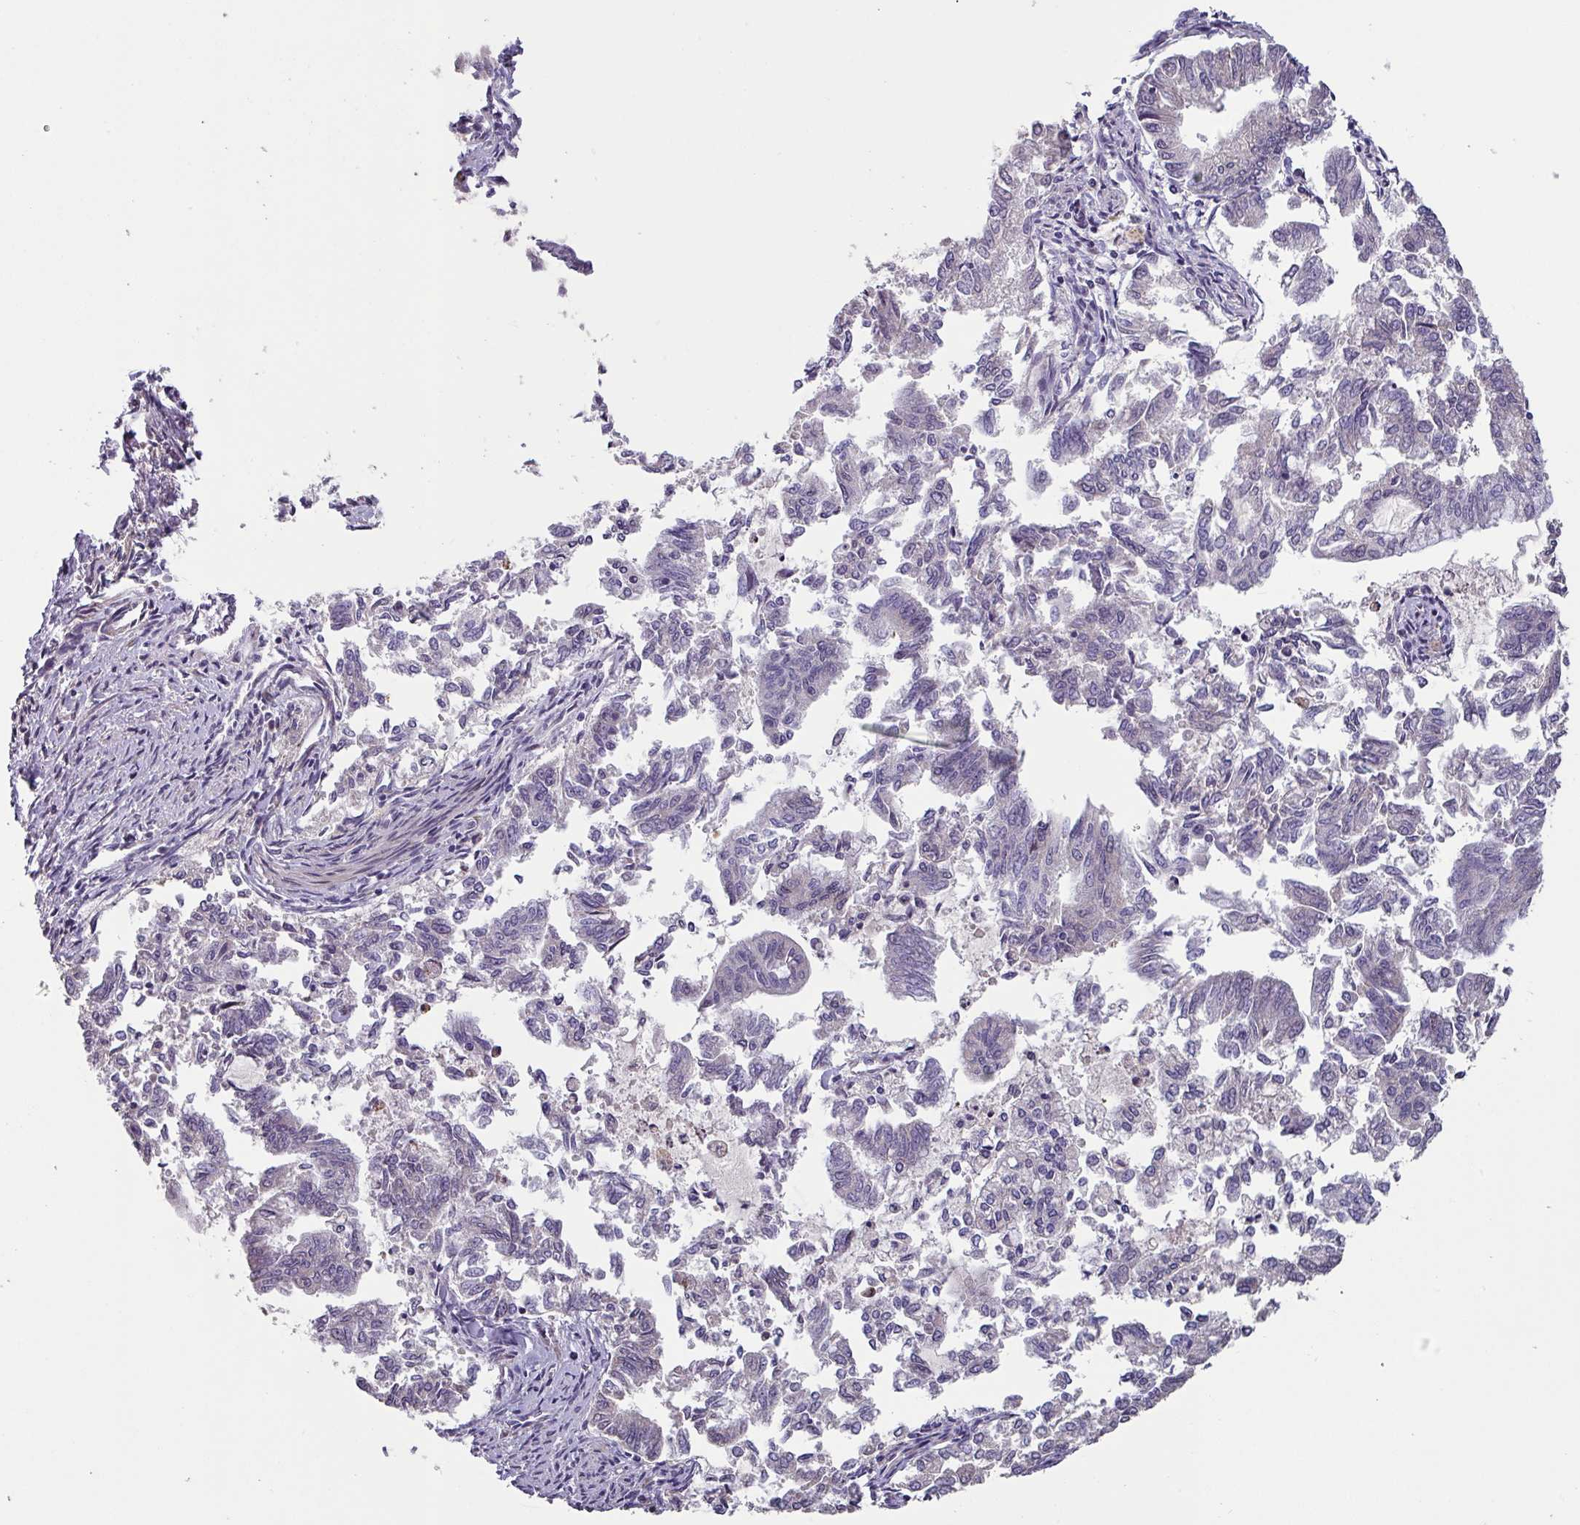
{"staining": {"intensity": "negative", "quantity": "none", "location": "none"}, "tissue": "endometrial cancer", "cell_type": "Tumor cells", "image_type": "cancer", "snomed": [{"axis": "morphology", "description": "Adenocarcinoma, NOS"}, {"axis": "topography", "description": "Endometrium"}], "caption": "High power microscopy micrograph of an IHC photomicrograph of endometrial cancer (adenocarcinoma), revealing no significant staining in tumor cells.", "gene": "KLHL3", "patient": {"sex": "female", "age": 79}}